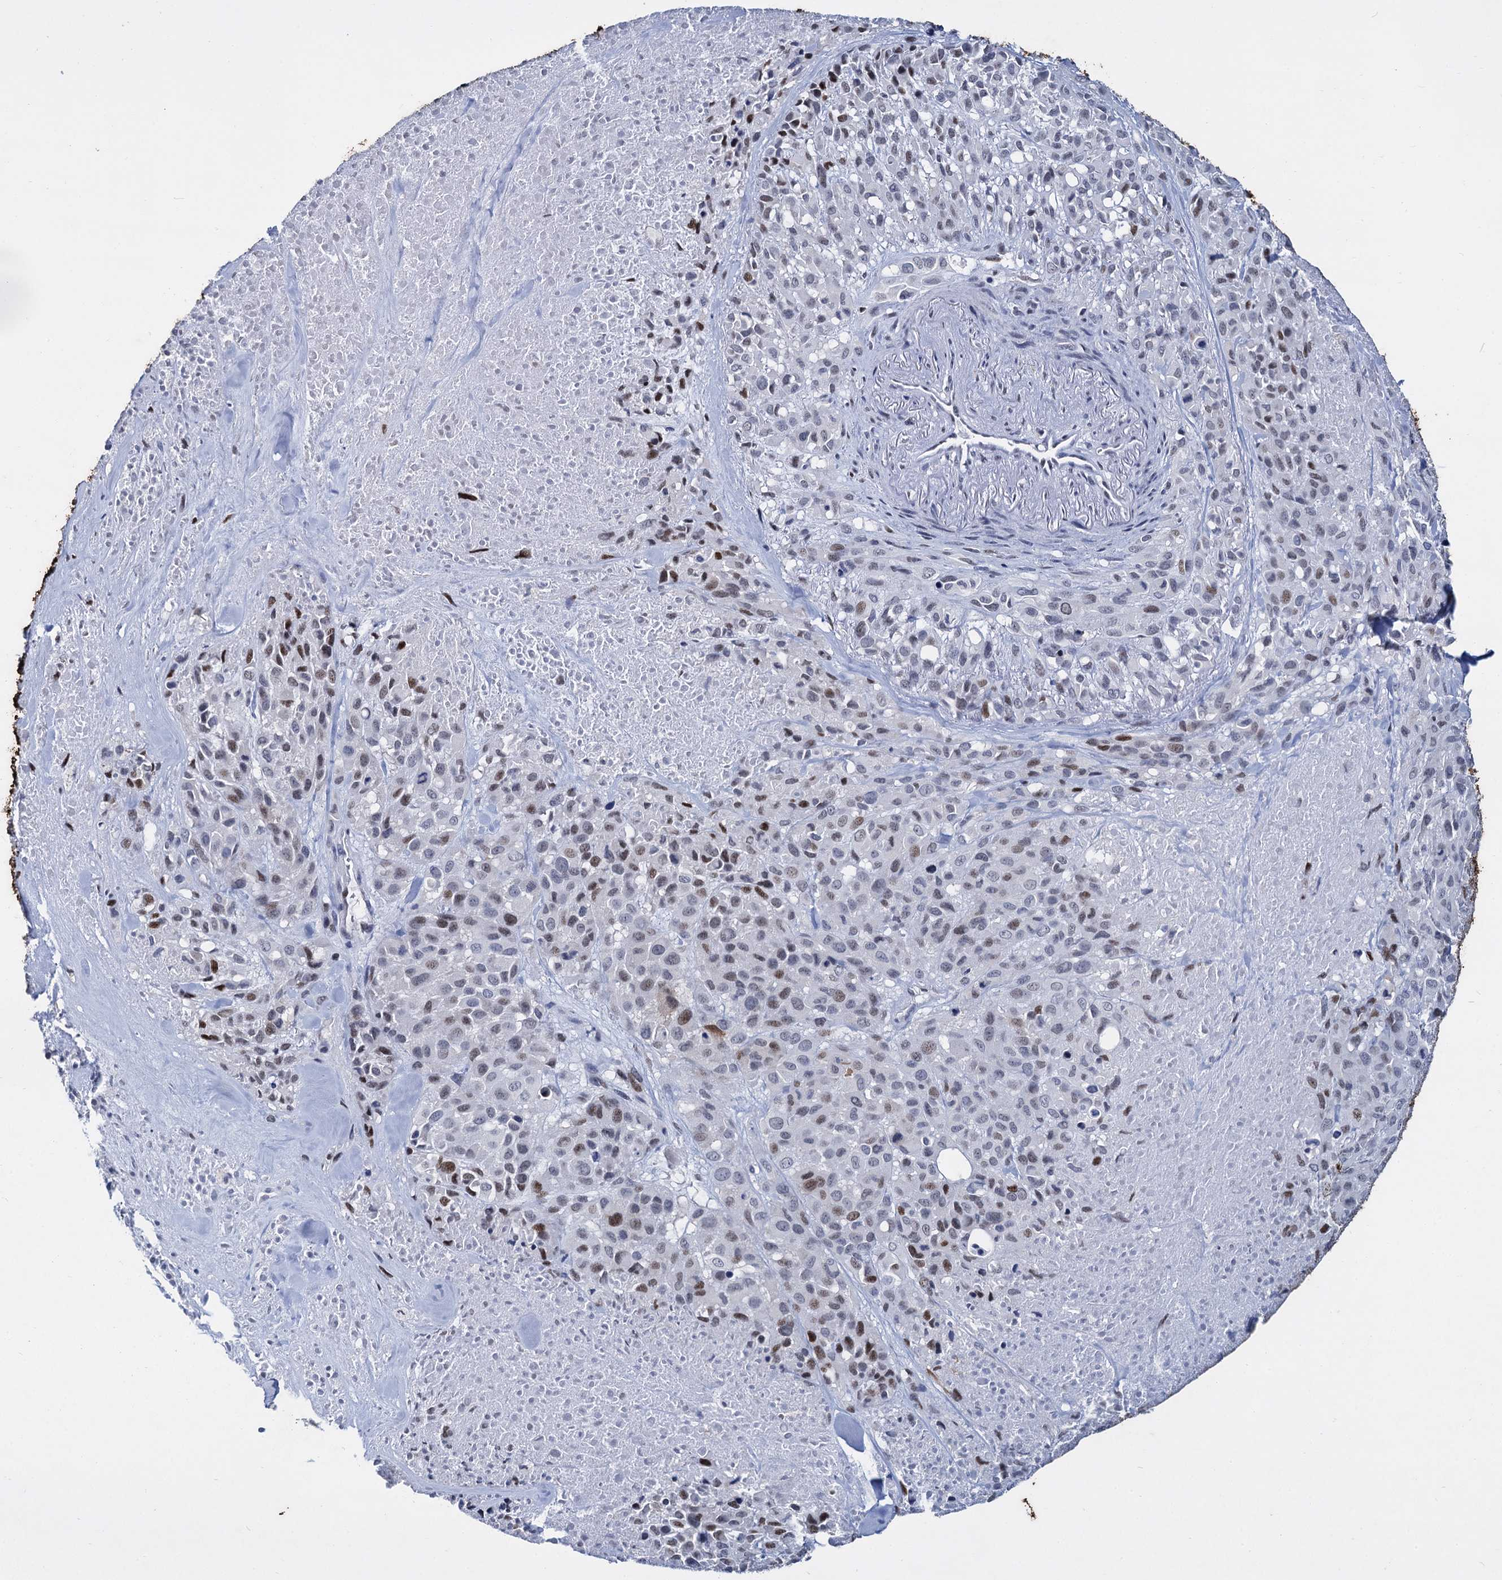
{"staining": {"intensity": "moderate", "quantity": "<25%", "location": "nuclear"}, "tissue": "melanoma", "cell_type": "Tumor cells", "image_type": "cancer", "snomed": [{"axis": "morphology", "description": "Malignant melanoma, Metastatic site"}, {"axis": "topography", "description": "Skin"}], "caption": "Melanoma was stained to show a protein in brown. There is low levels of moderate nuclear positivity in approximately <25% of tumor cells. (DAB IHC with brightfield microscopy, high magnification).", "gene": "MAGEA4", "patient": {"sex": "female", "age": 81}}